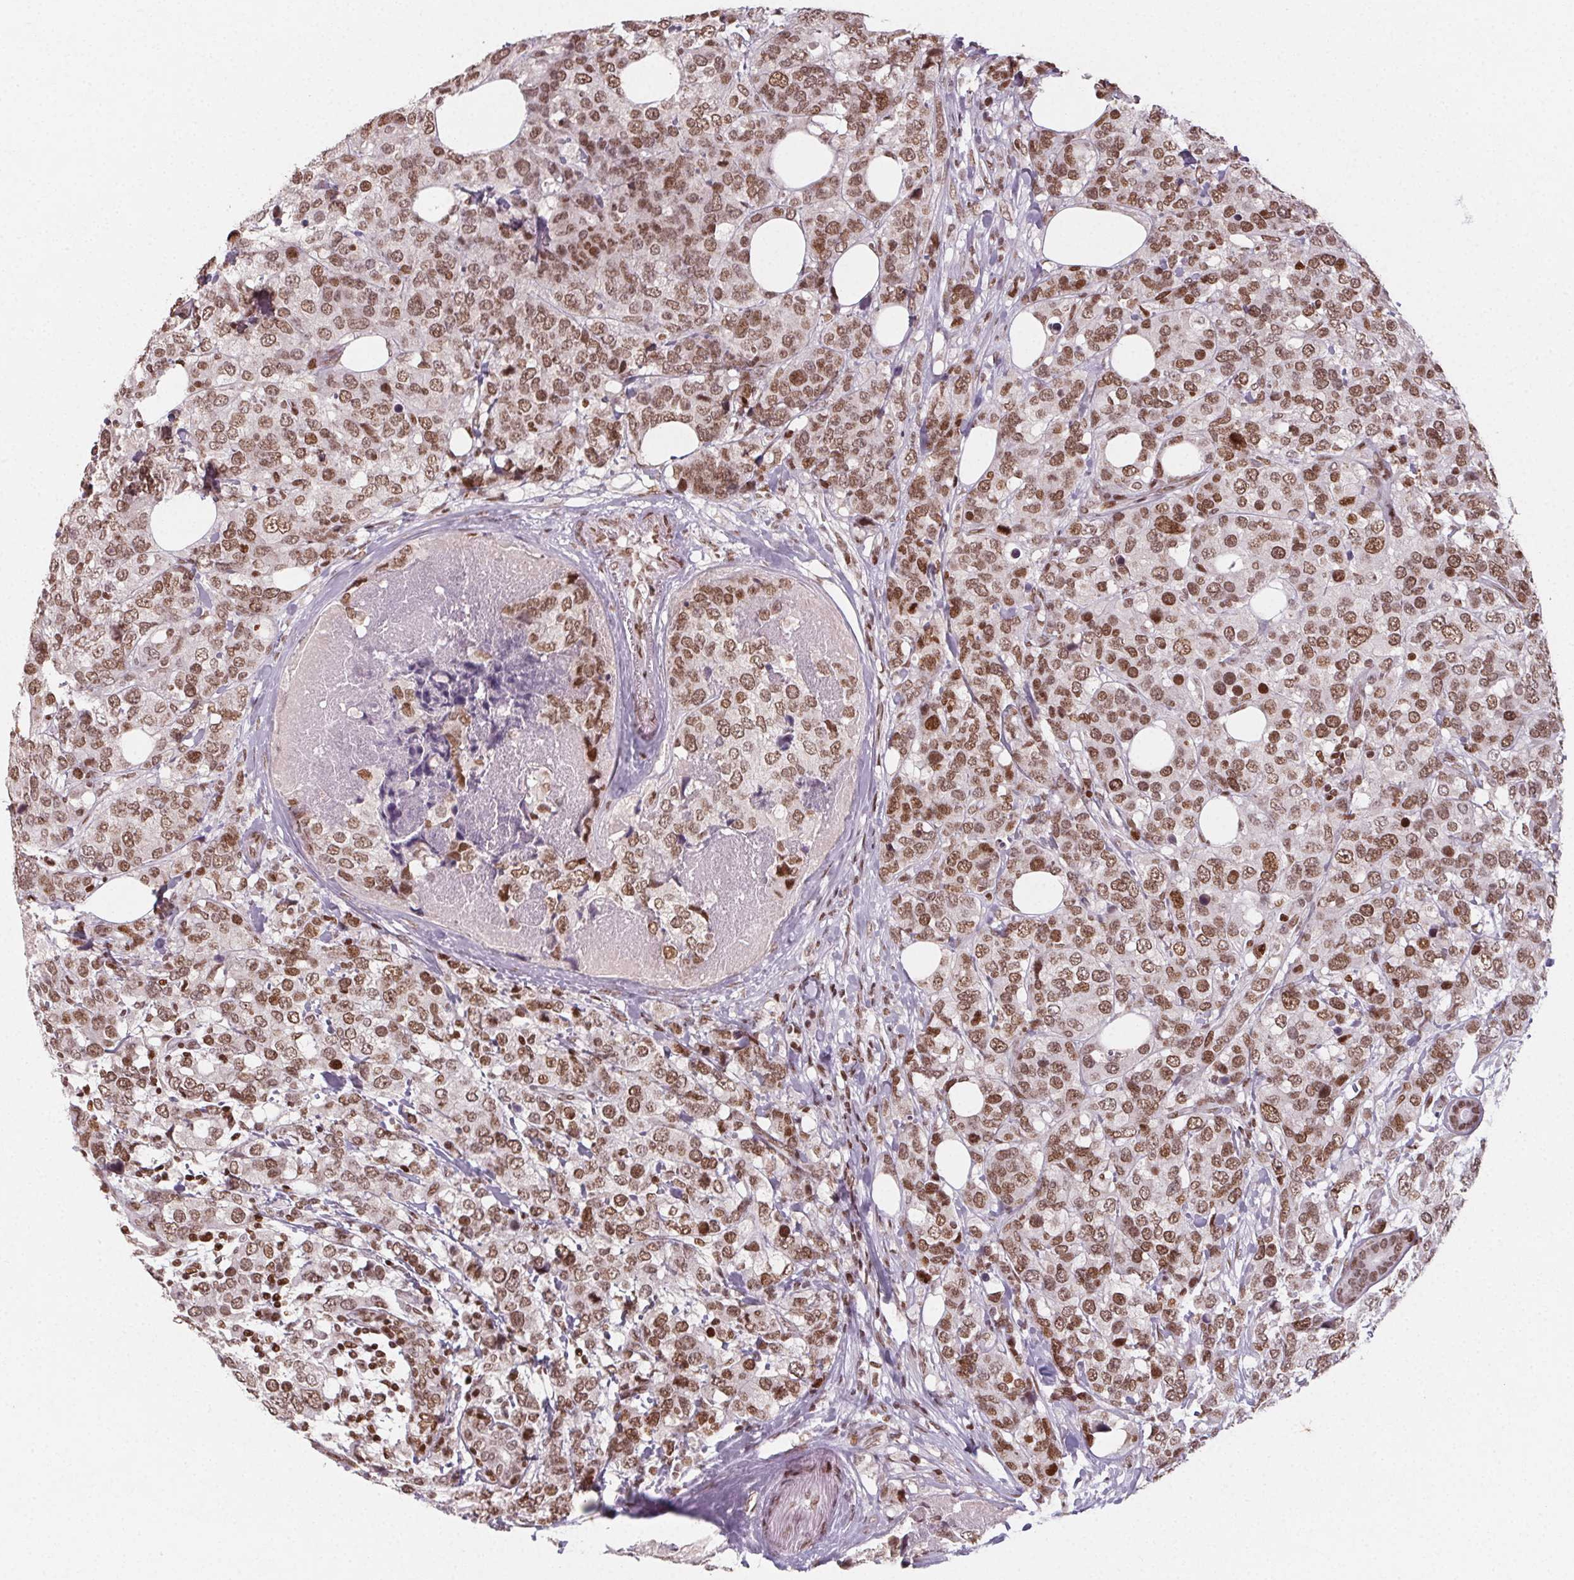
{"staining": {"intensity": "moderate", "quantity": ">75%", "location": "nuclear"}, "tissue": "breast cancer", "cell_type": "Tumor cells", "image_type": "cancer", "snomed": [{"axis": "morphology", "description": "Lobular carcinoma"}, {"axis": "topography", "description": "Breast"}], "caption": "Tumor cells exhibit moderate nuclear positivity in about >75% of cells in breast cancer.", "gene": "KMT2A", "patient": {"sex": "female", "age": 59}}